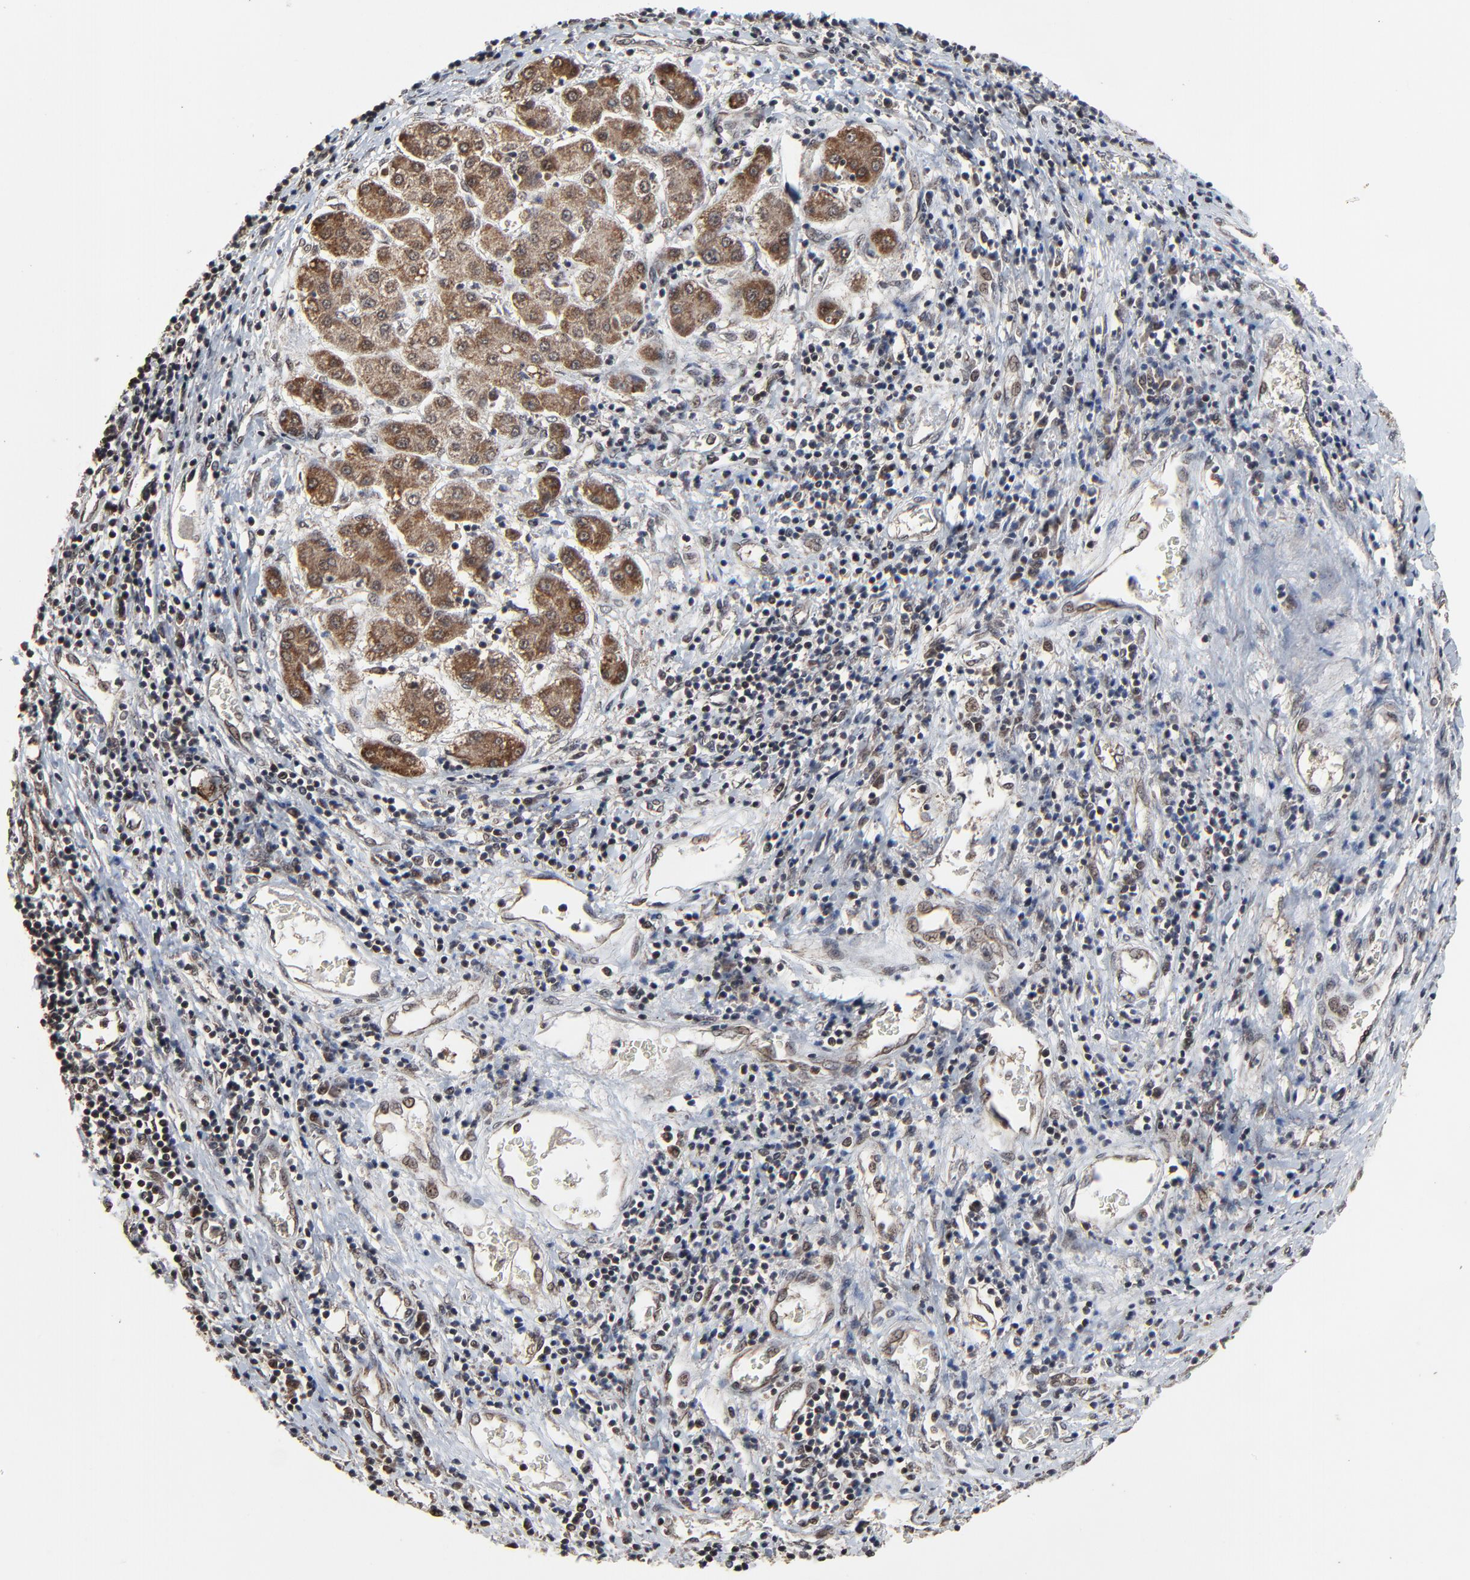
{"staining": {"intensity": "moderate", "quantity": ">75%", "location": "cytoplasmic/membranous,nuclear"}, "tissue": "liver cancer", "cell_type": "Tumor cells", "image_type": "cancer", "snomed": [{"axis": "morphology", "description": "Carcinoma, Hepatocellular, NOS"}, {"axis": "topography", "description": "Liver"}], "caption": "Moderate cytoplasmic/membranous and nuclear protein positivity is seen in about >75% of tumor cells in liver hepatocellular carcinoma.", "gene": "RHOJ", "patient": {"sex": "male", "age": 24}}